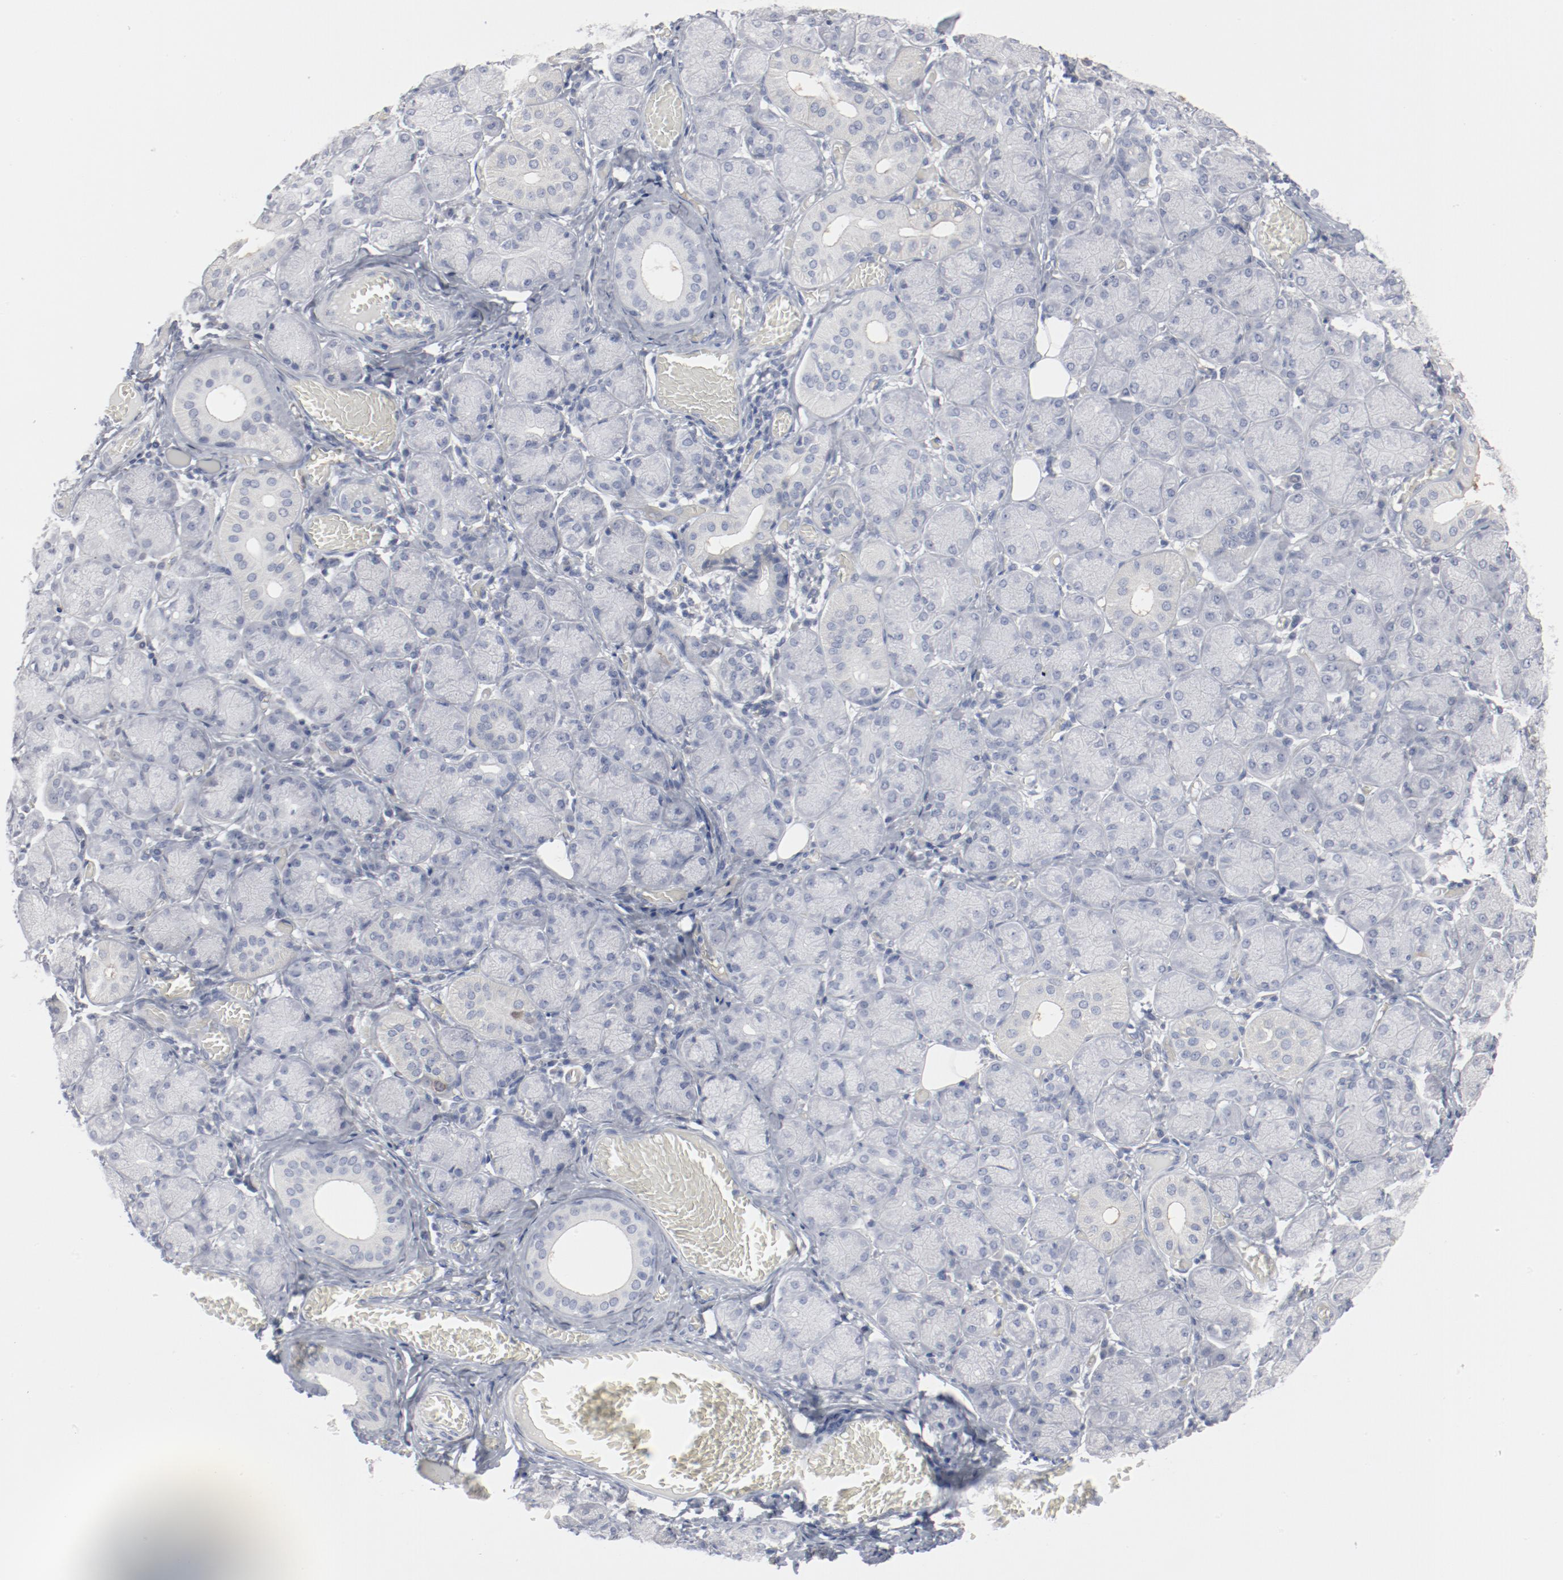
{"staining": {"intensity": "negative", "quantity": "none", "location": "none"}, "tissue": "salivary gland", "cell_type": "Glandular cells", "image_type": "normal", "snomed": [{"axis": "morphology", "description": "Normal tissue, NOS"}, {"axis": "topography", "description": "Salivary gland"}], "caption": "IHC micrograph of unremarkable human salivary gland stained for a protein (brown), which reveals no staining in glandular cells.", "gene": "CDK1", "patient": {"sex": "female", "age": 24}}